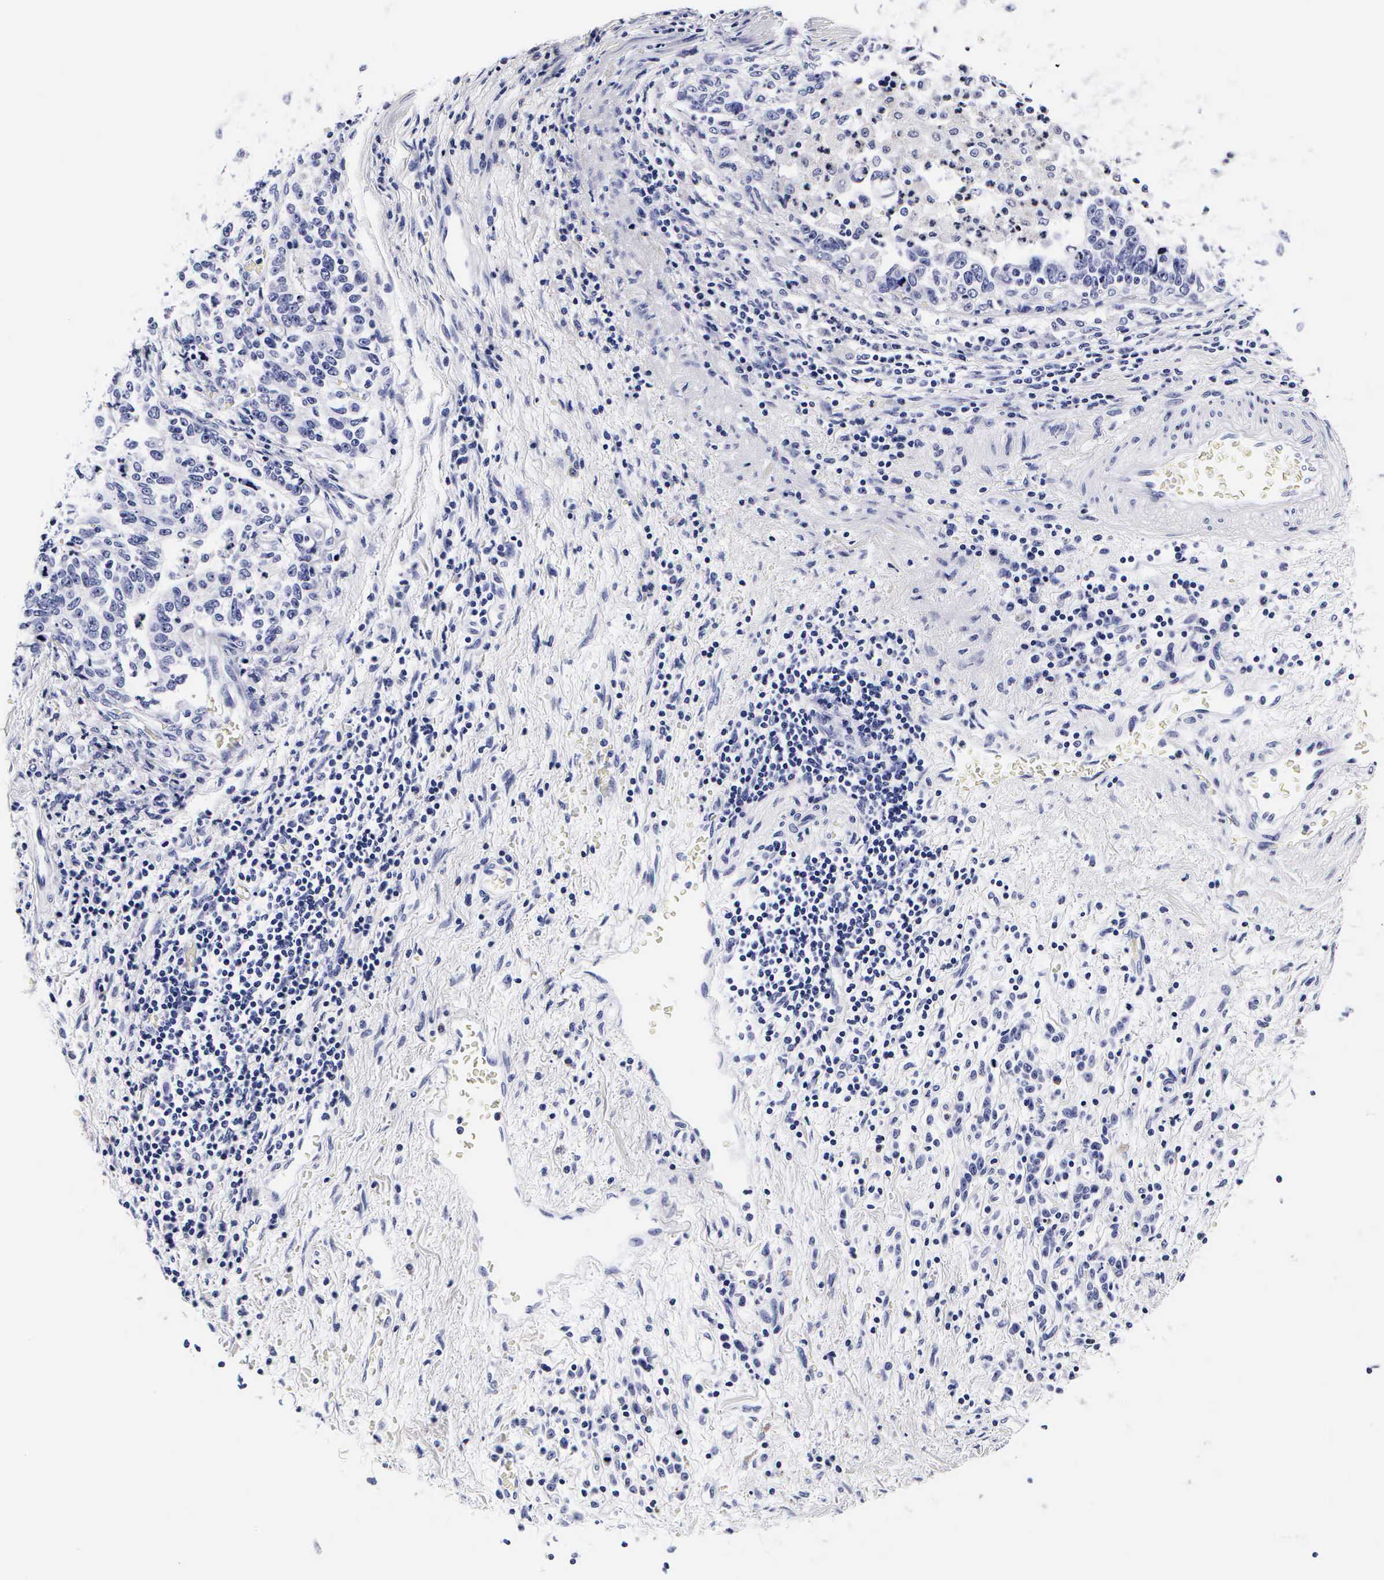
{"staining": {"intensity": "negative", "quantity": "none", "location": "none"}, "tissue": "stomach cancer", "cell_type": "Tumor cells", "image_type": "cancer", "snomed": [{"axis": "morphology", "description": "Adenocarcinoma, NOS"}, {"axis": "topography", "description": "Stomach, upper"}], "caption": "Immunohistochemical staining of adenocarcinoma (stomach) demonstrates no significant staining in tumor cells. The staining is performed using DAB (3,3'-diaminobenzidine) brown chromogen with nuclei counter-stained in using hematoxylin.", "gene": "RNASE6", "patient": {"sex": "female", "age": 50}}